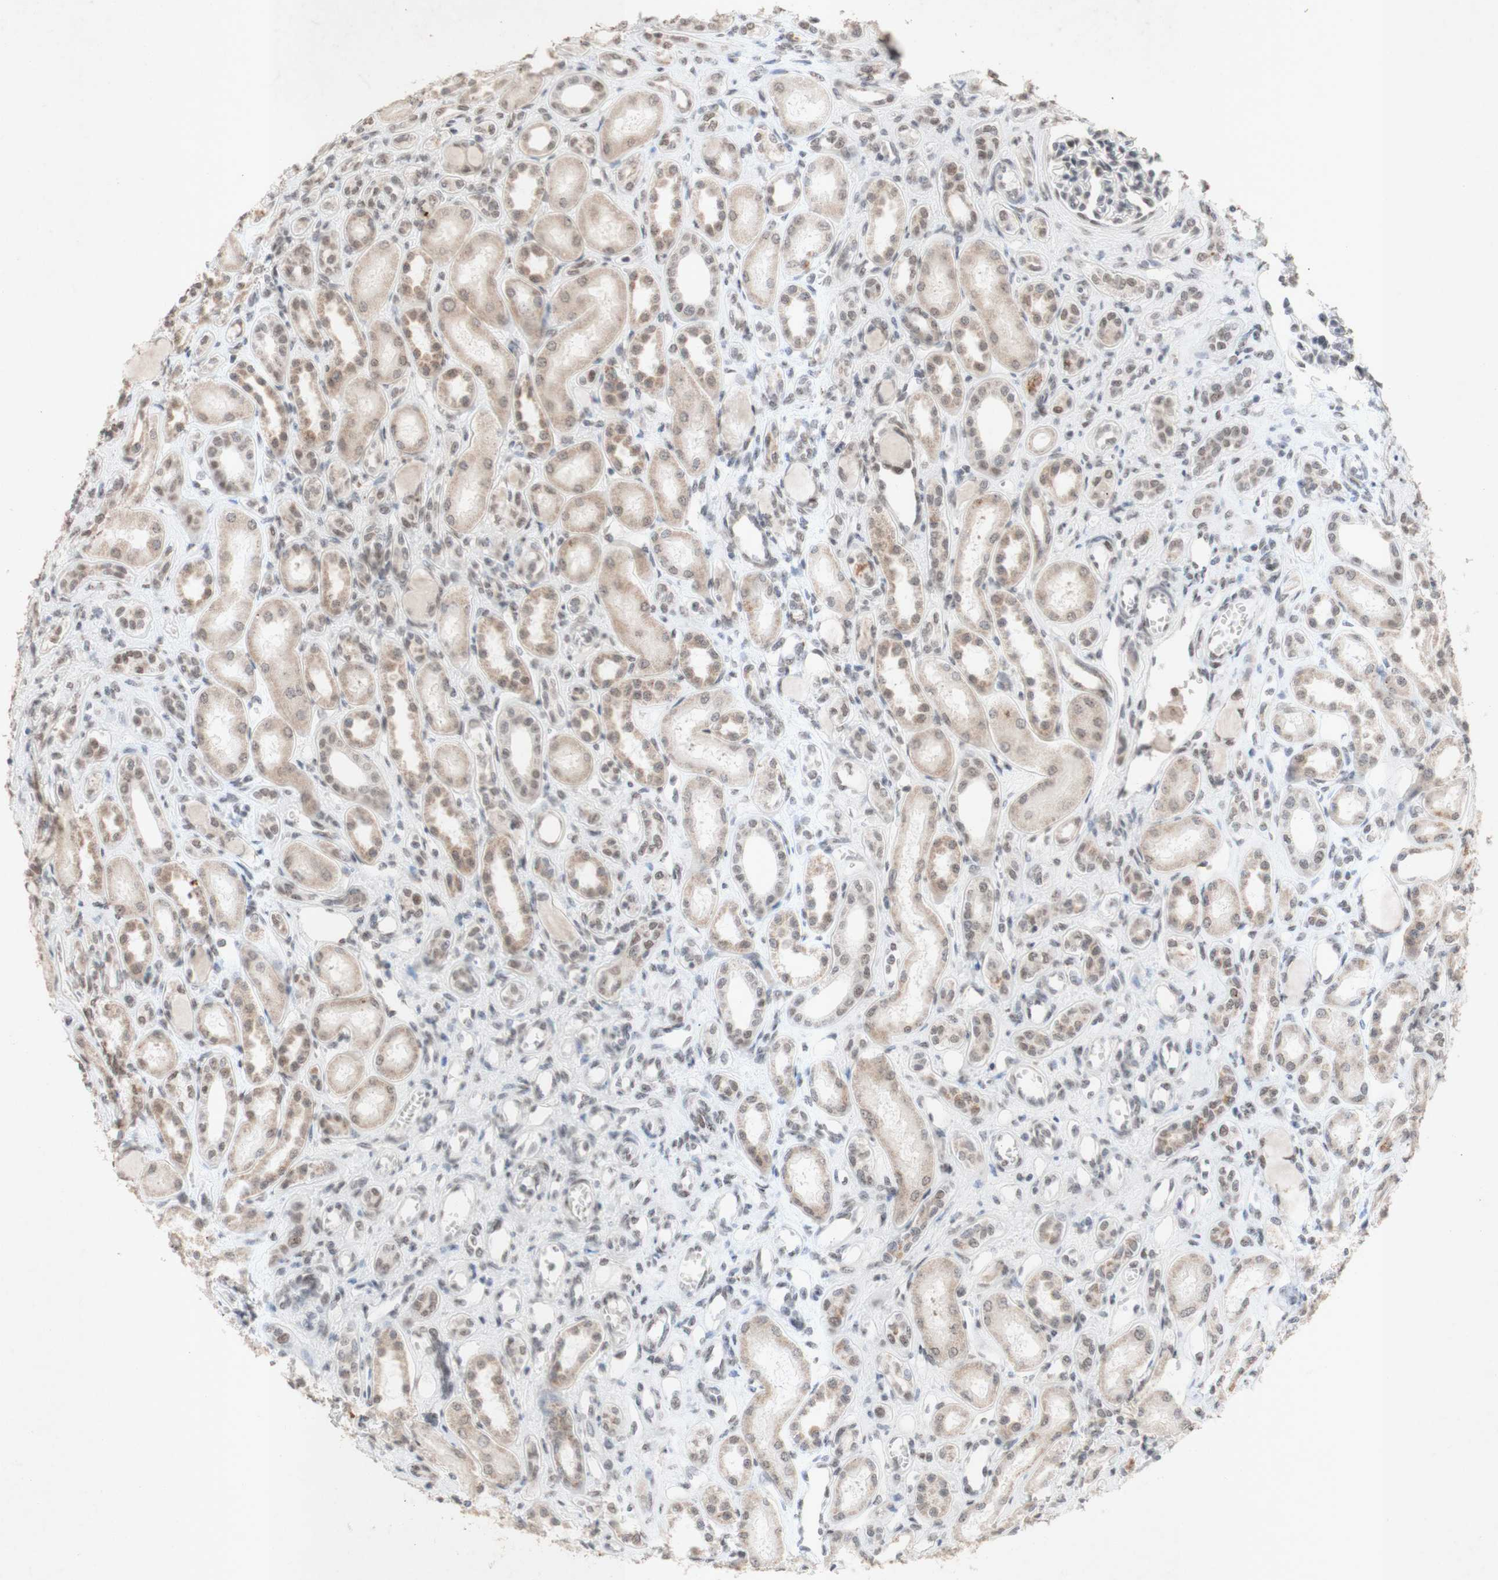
{"staining": {"intensity": "weak", "quantity": "<25%", "location": "nuclear"}, "tissue": "kidney", "cell_type": "Cells in glomeruli", "image_type": "normal", "snomed": [{"axis": "morphology", "description": "Normal tissue, NOS"}, {"axis": "topography", "description": "Kidney"}], "caption": "IHC histopathology image of benign human kidney stained for a protein (brown), which exhibits no staining in cells in glomeruli.", "gene": "CENPB", "patient": {"sex": "male", "age": 7}}